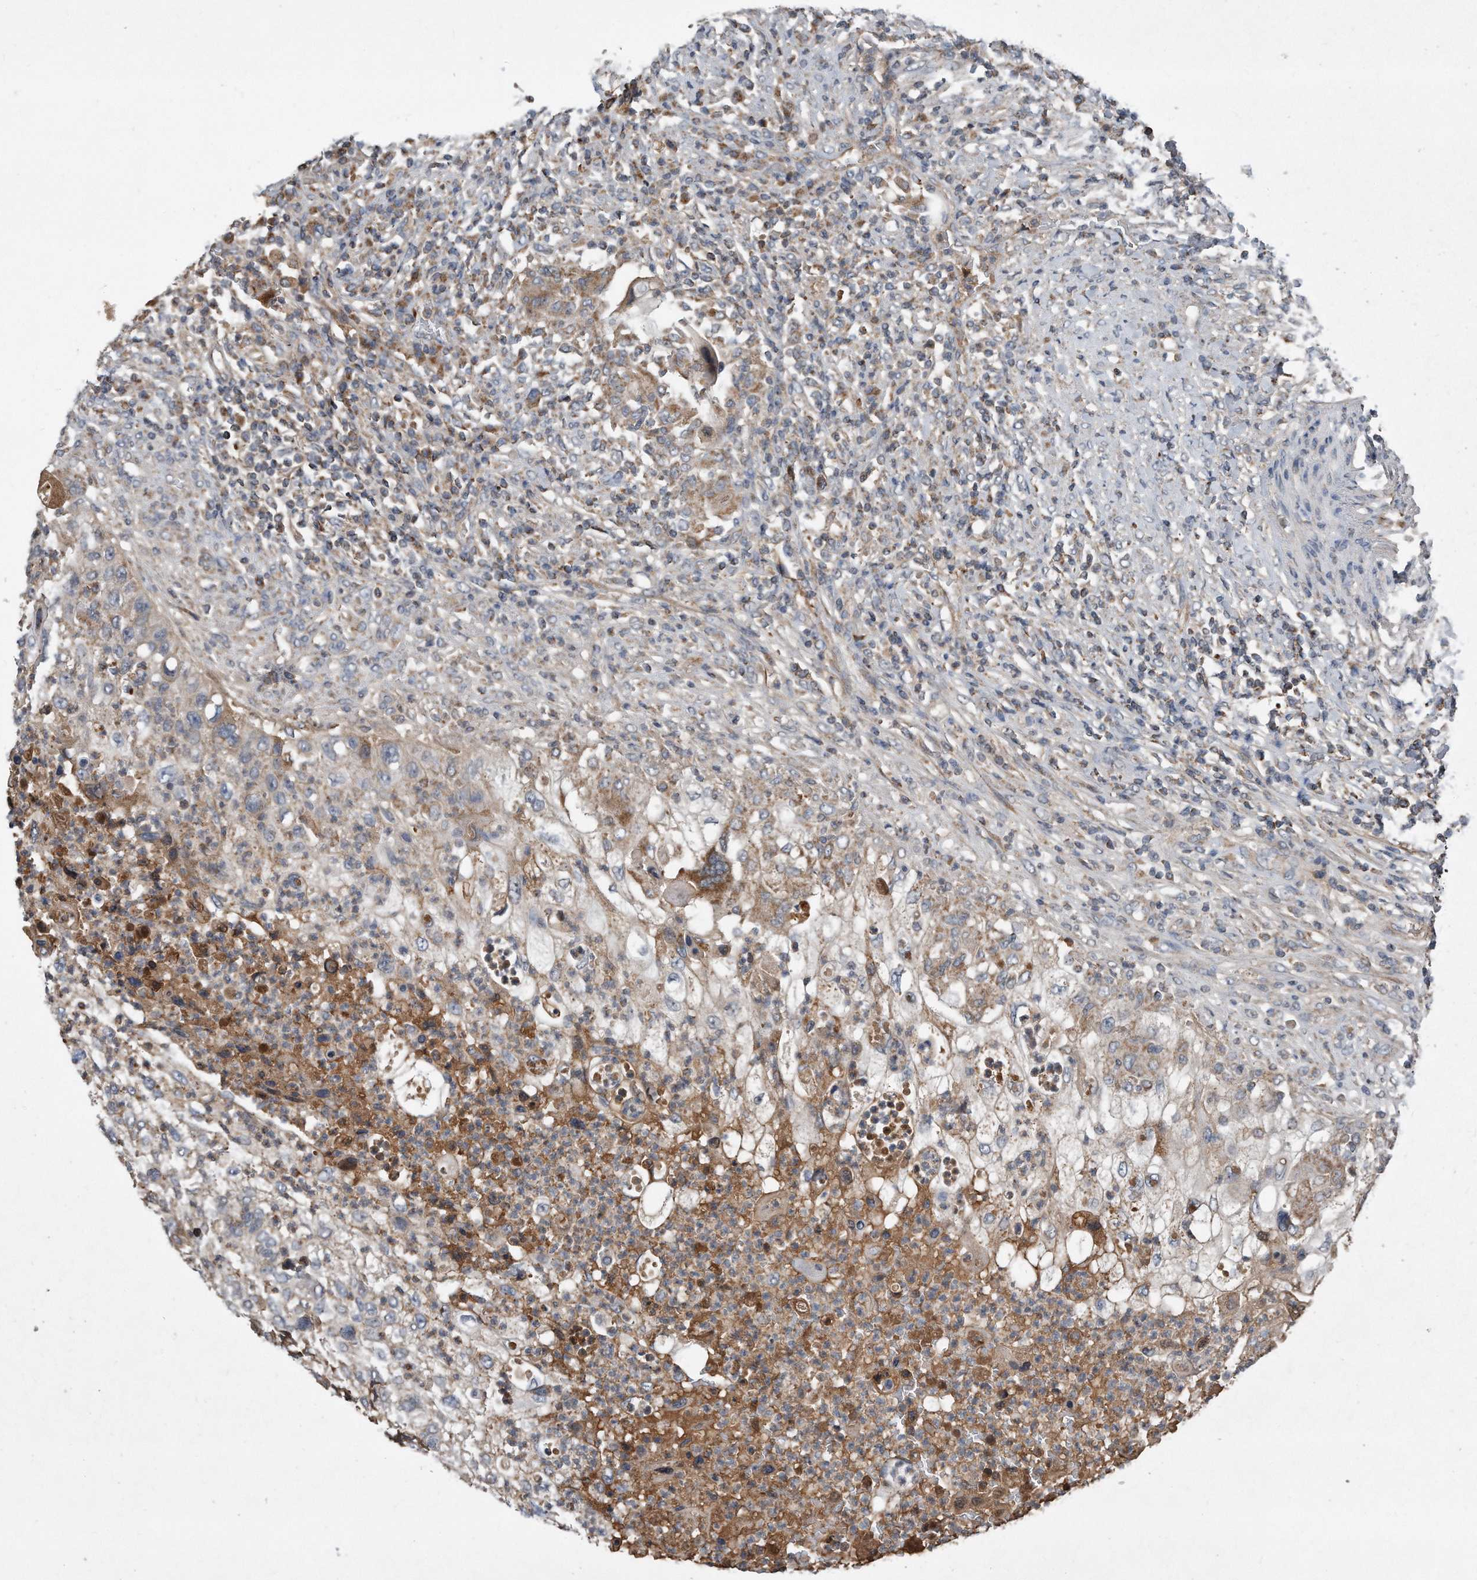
{"staining": {"intensity": "weak", "quantity": "<25%", "location": "cytoplasmic/membranous"}, "tissue": "urothelial cancer", "cell_type": "Tumor cells", "image_type": "cancer", "snomed": [{"axis": "morphology", "description": "Urothelial carcinoma, High grade"}, {"axis": "topography", "description": "Urinary bladder"}], "caption": "DAB (3,3'-diaminobenzidine) immunohistochemical staining of human urothelial cancer reveals no significant staining in tumor cells.", "gene": "SDHA", "patient": {"sex": "female", "age": 60}}